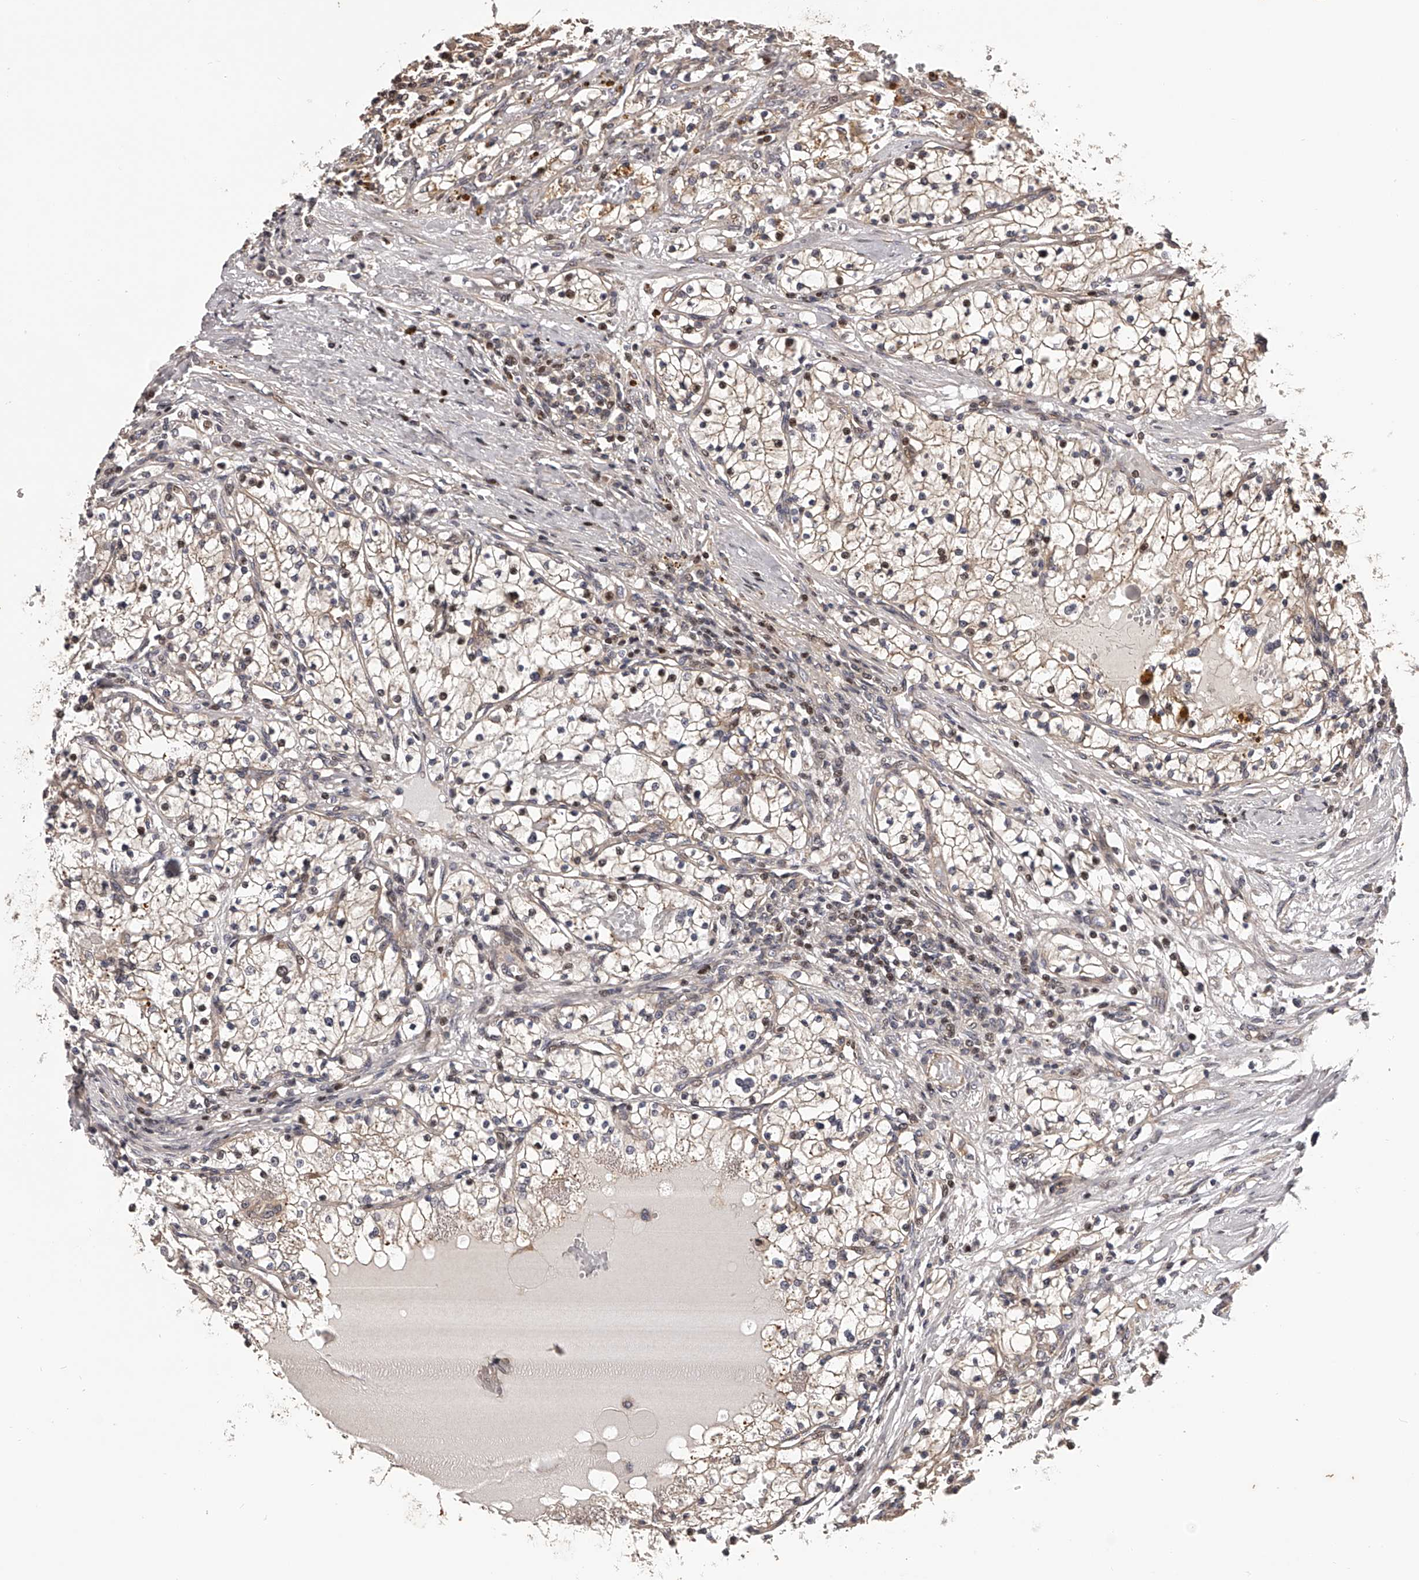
{"staining": {"intensity": "weak", "quantity": "<25%", "location": "cytoplasmic/membranous"}, "tissue": "renal cancer", "cell_type": "Tumor cells", "image_type": "cancer", "snomed": [{"axis": "morphology", "description": "Normal tissue, NOS"}, {"axis": "morphology", "description": "Adenocarcinoma, NOS"}, {"axis": "topography", "description": "Kidney"}], "caption": "IHC histopathology image of human renal cancer (adenocarcinoma) stained for a protein (brown), which shows no staining in tumor cells. Brightfield microscopy of immunohistochemistry stained with DAB (brown) and hematoxylin (blue), captured at high magnification.", "gene": "PFDN2", "patient": {"sex": "male", "age": 68}}